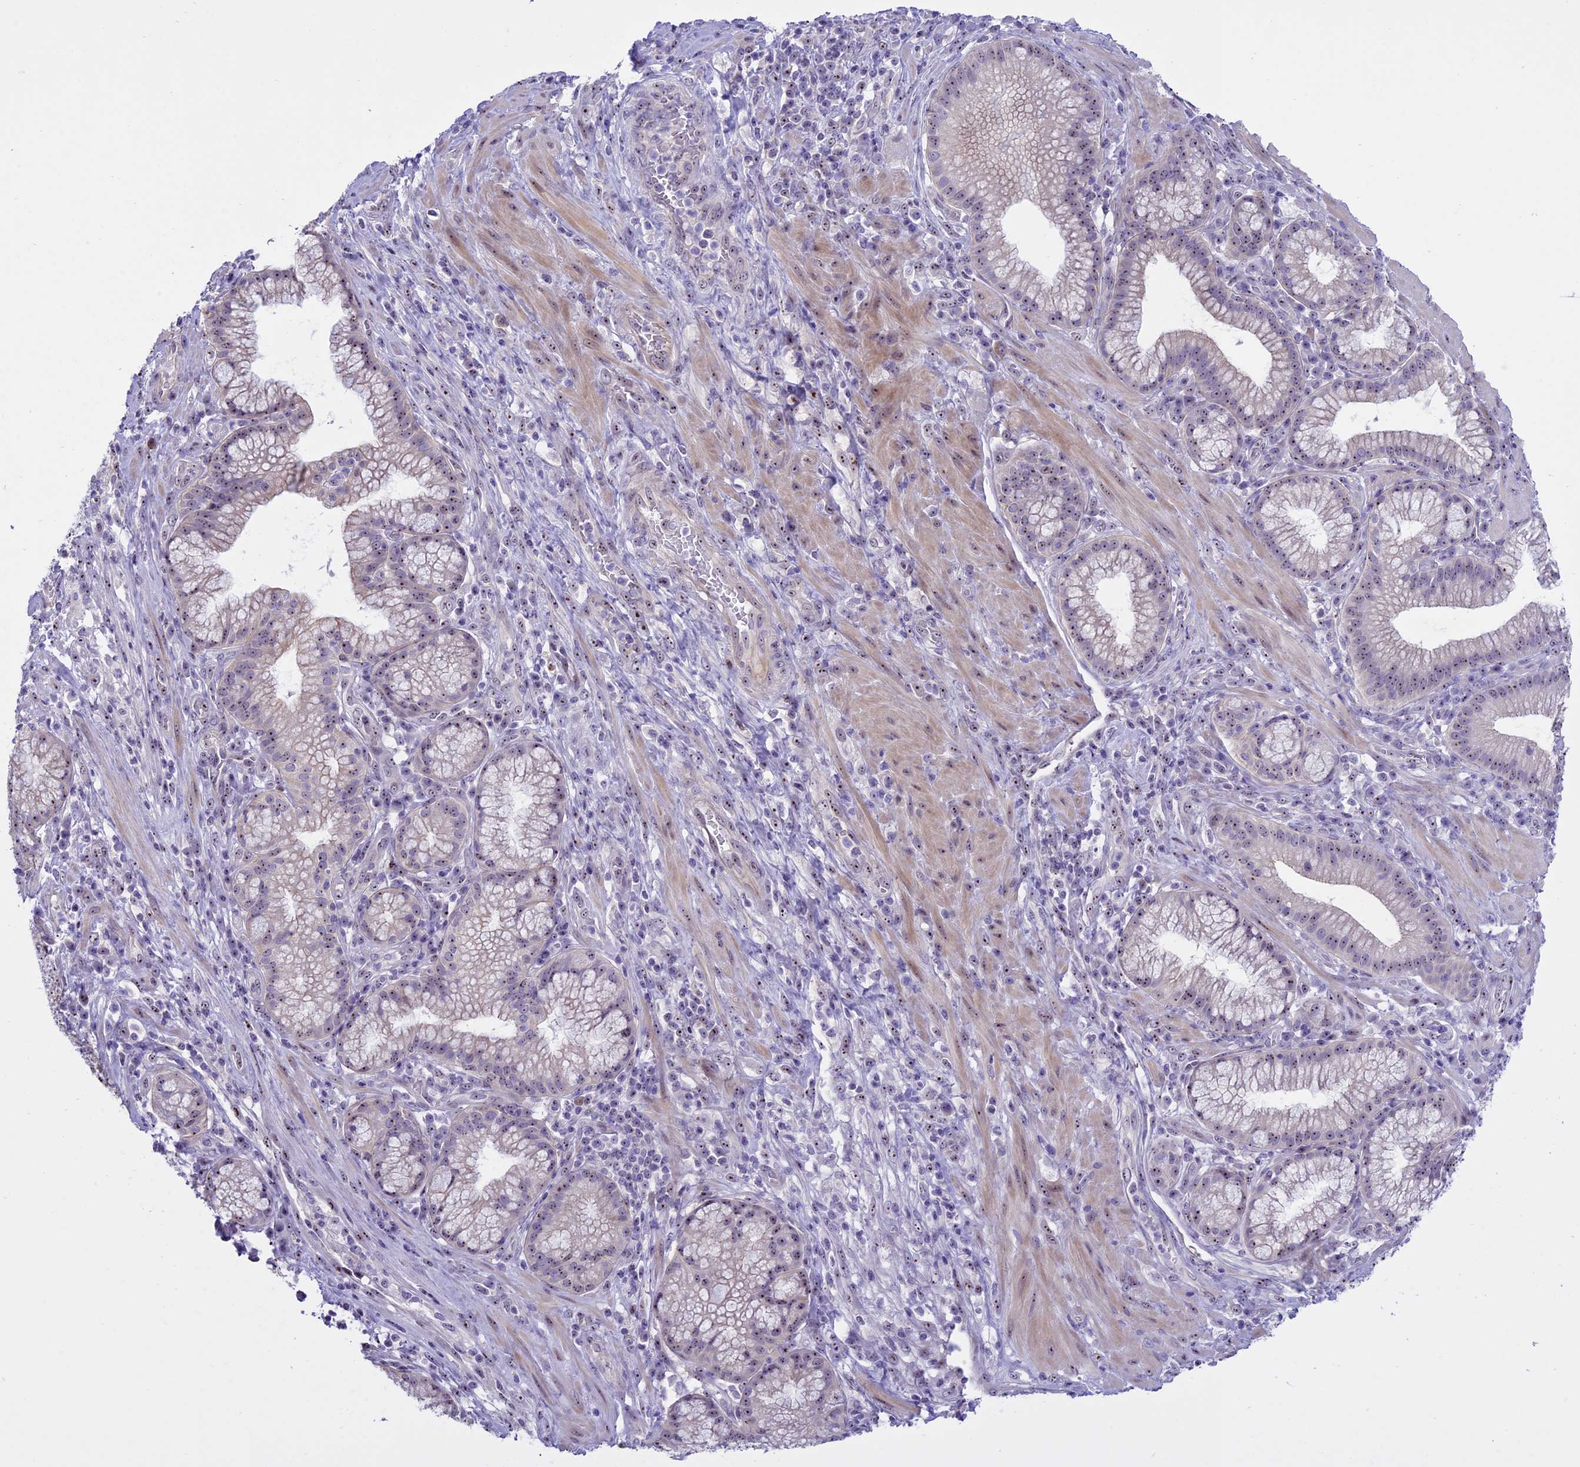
{"staining": {"intensity": "weak", "quantity": "25%-75%", "location": "nuclear"}, "tissue": "pancreatic cancer", "cell_type": "Tumor cells", "image_type": "cancer", "snomed": [{"axis": "morphology", "description": "Adenocarcinoma, NOS"}, {"axis": "topography", "description": "Pancreas"}], "caption": "Pancreatic cancer (adenocarcinoma) was stained to show a protein in brown. There is low levels of weak nuclear expression in approximately 25%-75% of tumor cells.", "gene": "TBL3", "patient": {"sex": "male", "age": 72}}